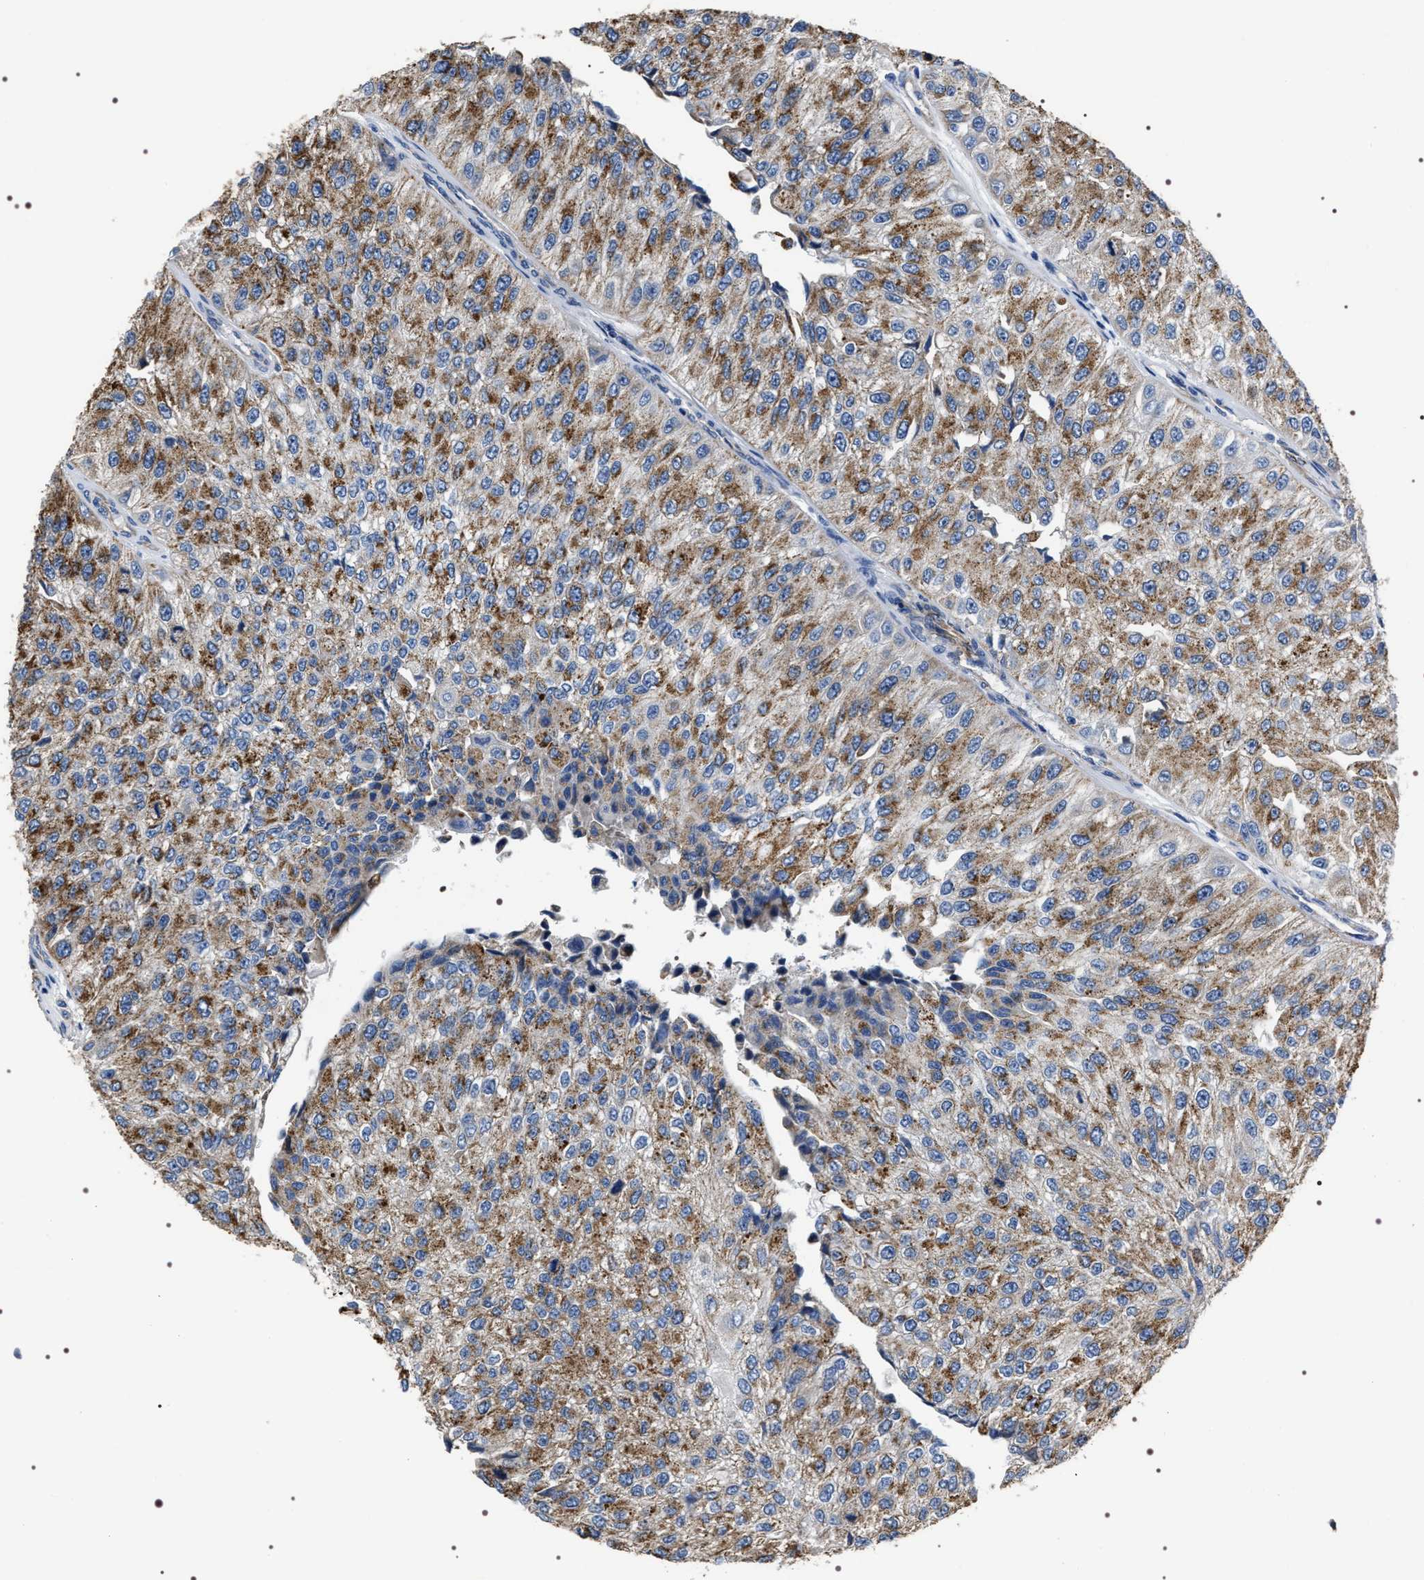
{"staining": {"intensity": "moderate", "quantity": ">75%", "location": "cytoplasmic/membranous"}, "tissue": "urothelial cancer", "cell_type": "Tumor cells", "image_type": "cancer", "snomed": [{"axis": "morphology", "description": "Urothelial carcinoma, High grade"}, {"axis": "topography", "description": "Kidney"}, {"axis": "topography", "description": "Urinary bladder"}], "caption": "High-power microscopy captured an immunohistochemistry (IHC) photomicrograph of urothelial cancer, revealing moderate cytoplasmic/membranous staining in about >75% of tumor cells. The protein of interest is stained brown, and the nuclei are stained in blue (DAB IHC with brightfield microscopy, high magnification).", "gene": "PKD1L1", "patient": {"sex": "male", "age": 77}}